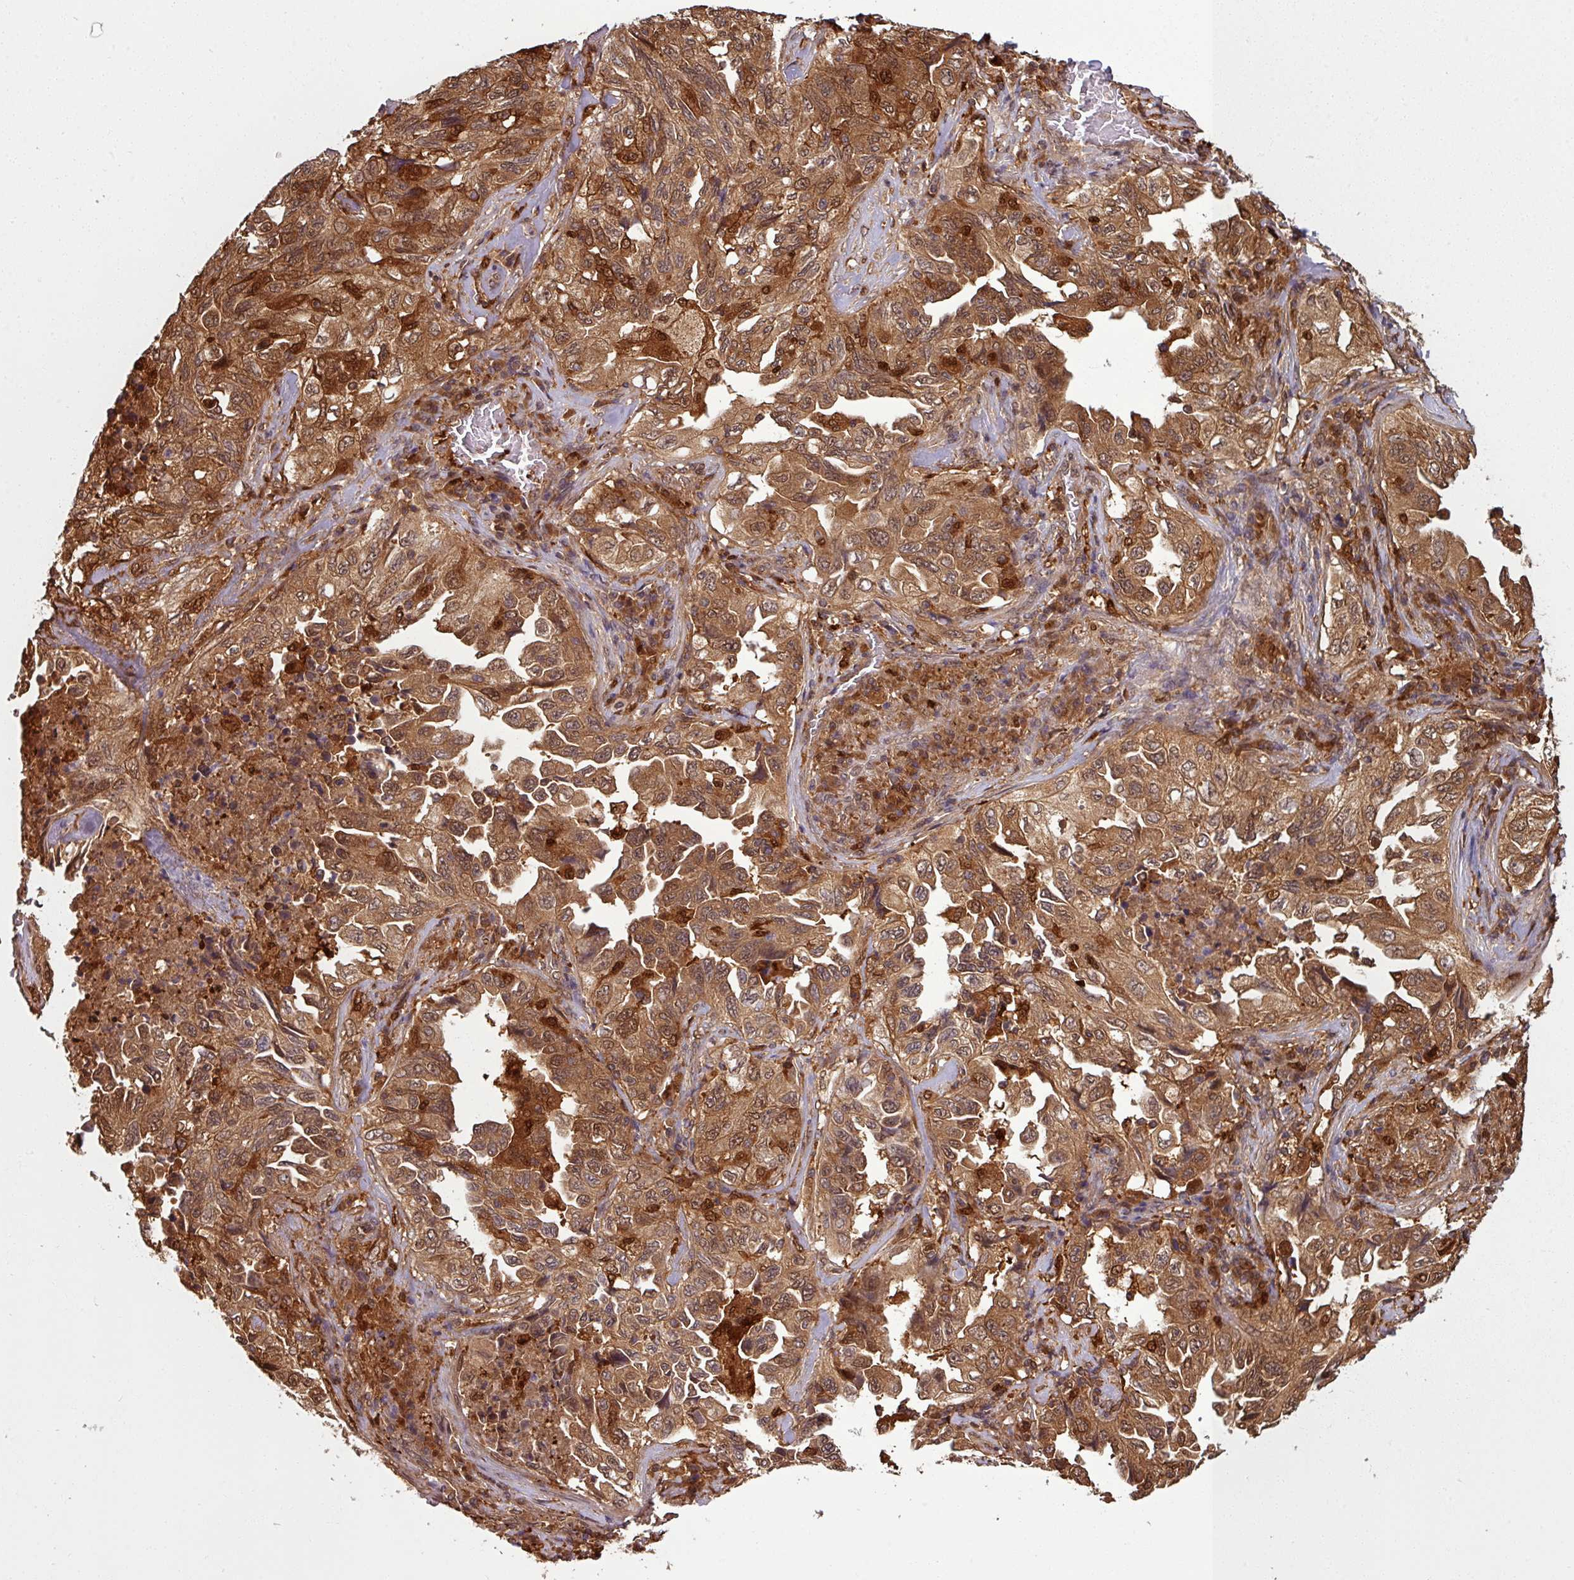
{"staining": {"intensity": "moderate", "quantity": ">75%", "location": "cytoplasmic/membranous,nuclear"}, "tissue": "lung cancer", "cell_type": "Tumor cells", "image_type": "cancer", "snomed": [{"axis": "morphology", "description": "Adenocarcinoma, NOS"}, {"axis": "topography", "description": "Lung"}], "caption": "Tumor cells reveal medium levels of moderate cytoplasmic/membranous and nuclear expression in about >75% of cells in adenocarcinoma (lung).", "gene": "KCTD11", "patient": {"sex": "female", "age": 51}}